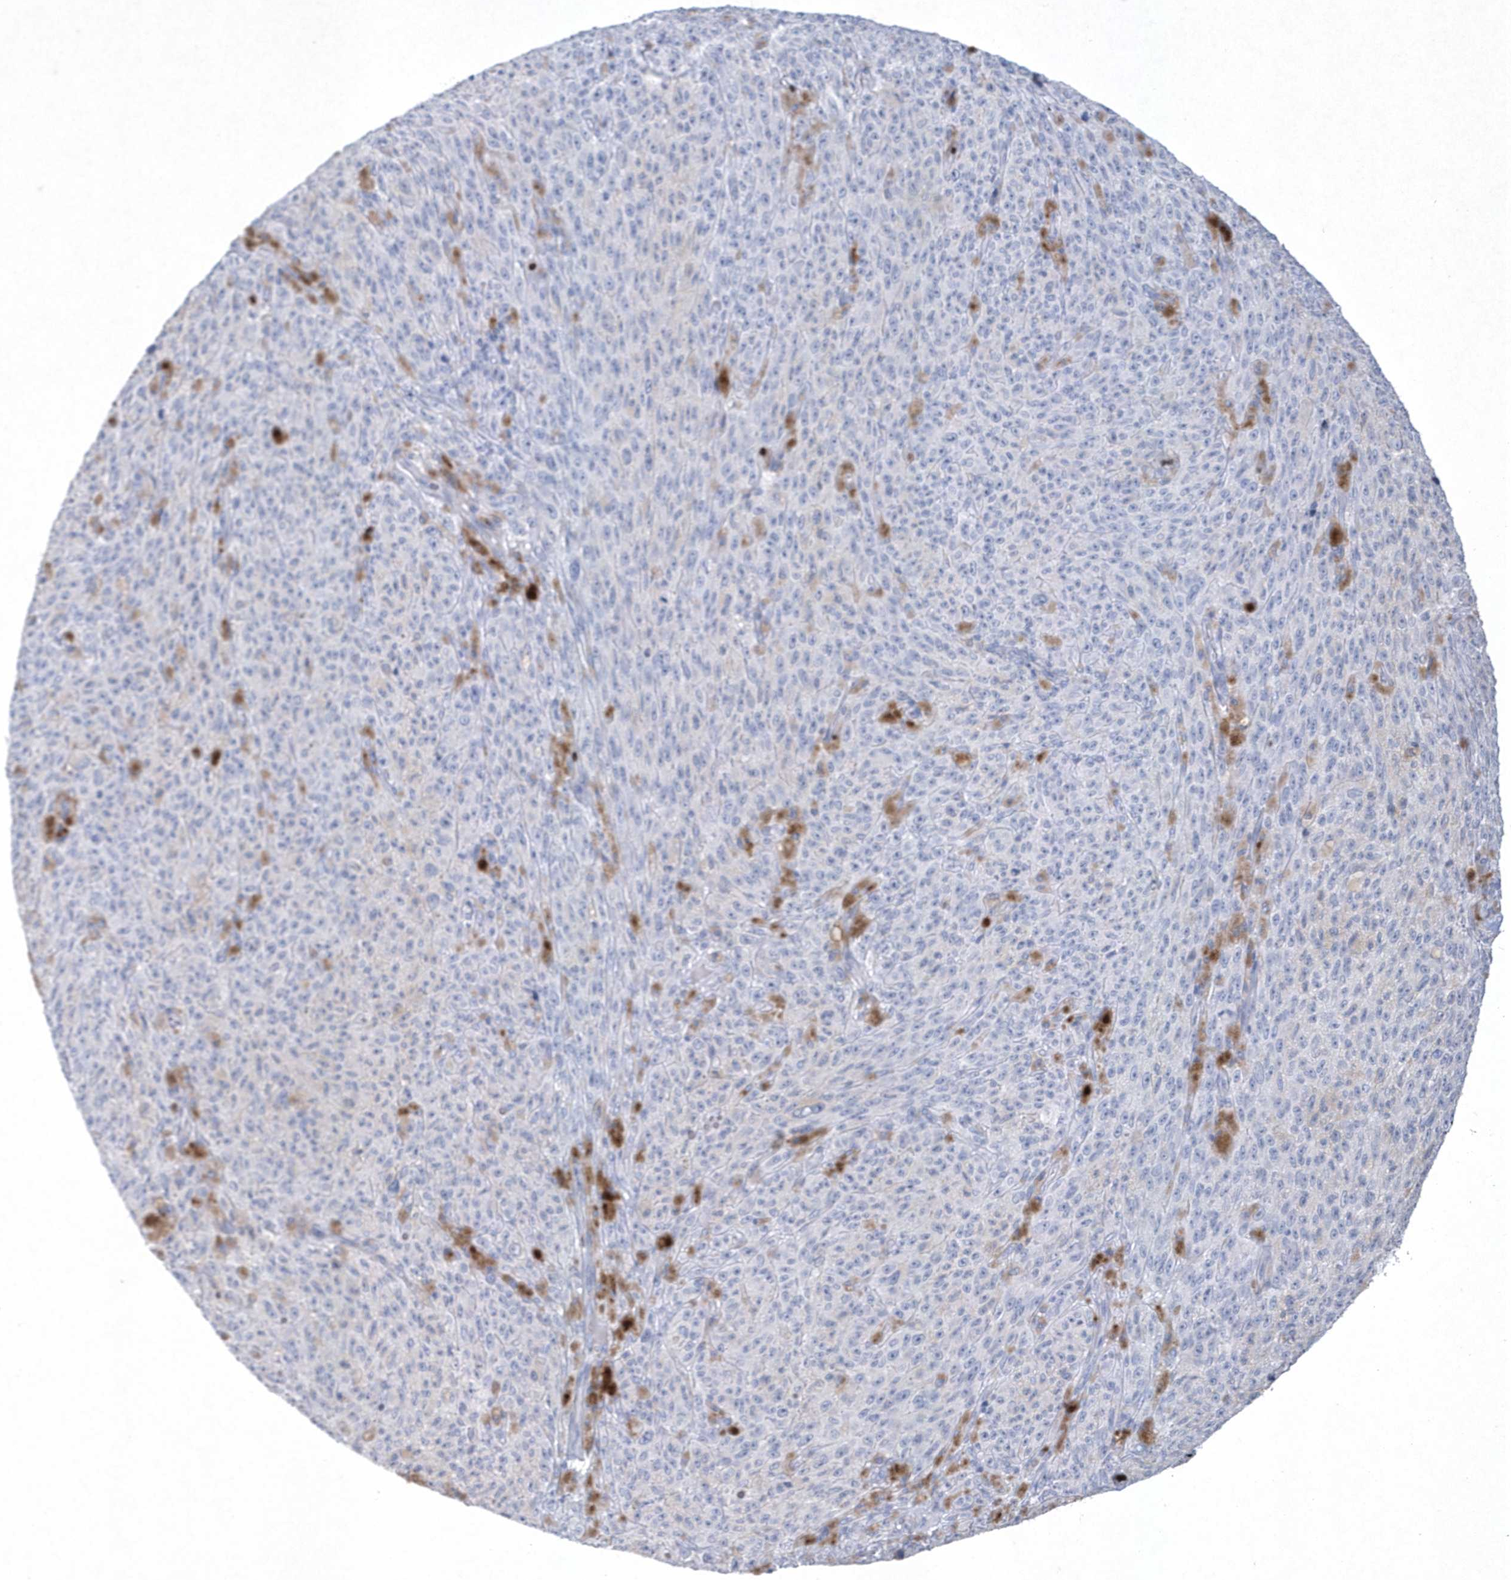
{"staining": {"intensity": "negative", "quantity": "none", "location": "none"}, "tissue": "melanoma", "cell_type": "Tumor cells", "image_type": "cancer", "snomed": [{"axis": "morphology", "description": "Malignant melanoma, NOS"}, {"axis": "topography", "description": "Skin"}], "caption": "This histopathology image is of melanoma stained with immunohistochemistry (IHC) to label a protein in brown with the nuclei are counter-stained blue. There is no staining in tumor cells.", "gene": "BHLHA15", "patient": {"sex": "female", "age": 82}}